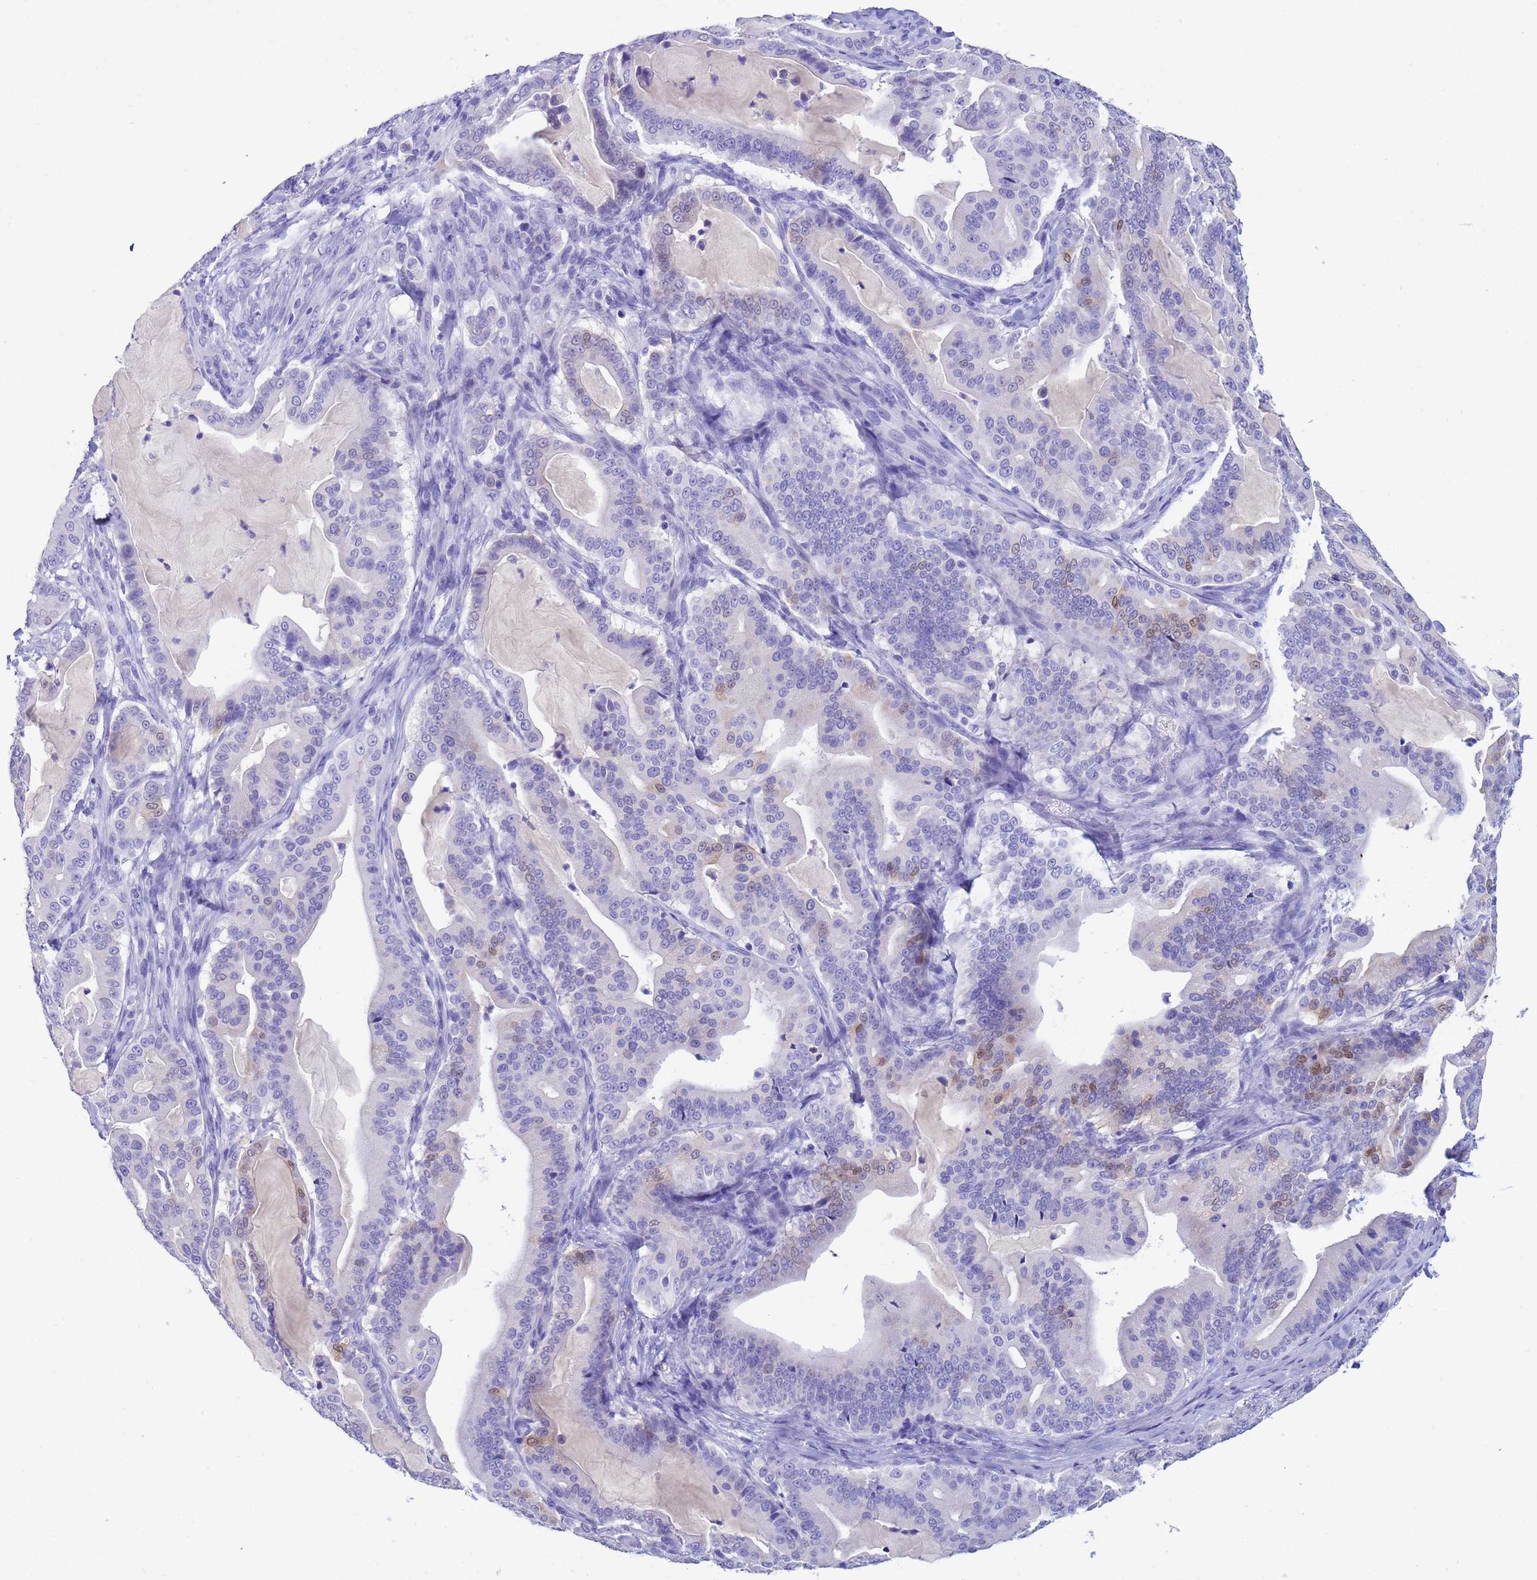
{"staining": {"intensity": "weak", "quantity": "<25%", "location": "nuclear"}, "tissue": "pancreatic cancer", "cell_type": "Tumor cells", "image_type": "cancer", "snomed": [{"axis": "morphology", "description": "Adenocarcinoma, NOS"}, {"axis": "topography", "description": "Pancreas"}], "caption": "Histopathology image shows no protein expression in tumor cells of pancreatic cancer (adenocarcinoma) tissue.", "gene": "AKR1C2", "patient": {"sex": "male", "age": 63}}